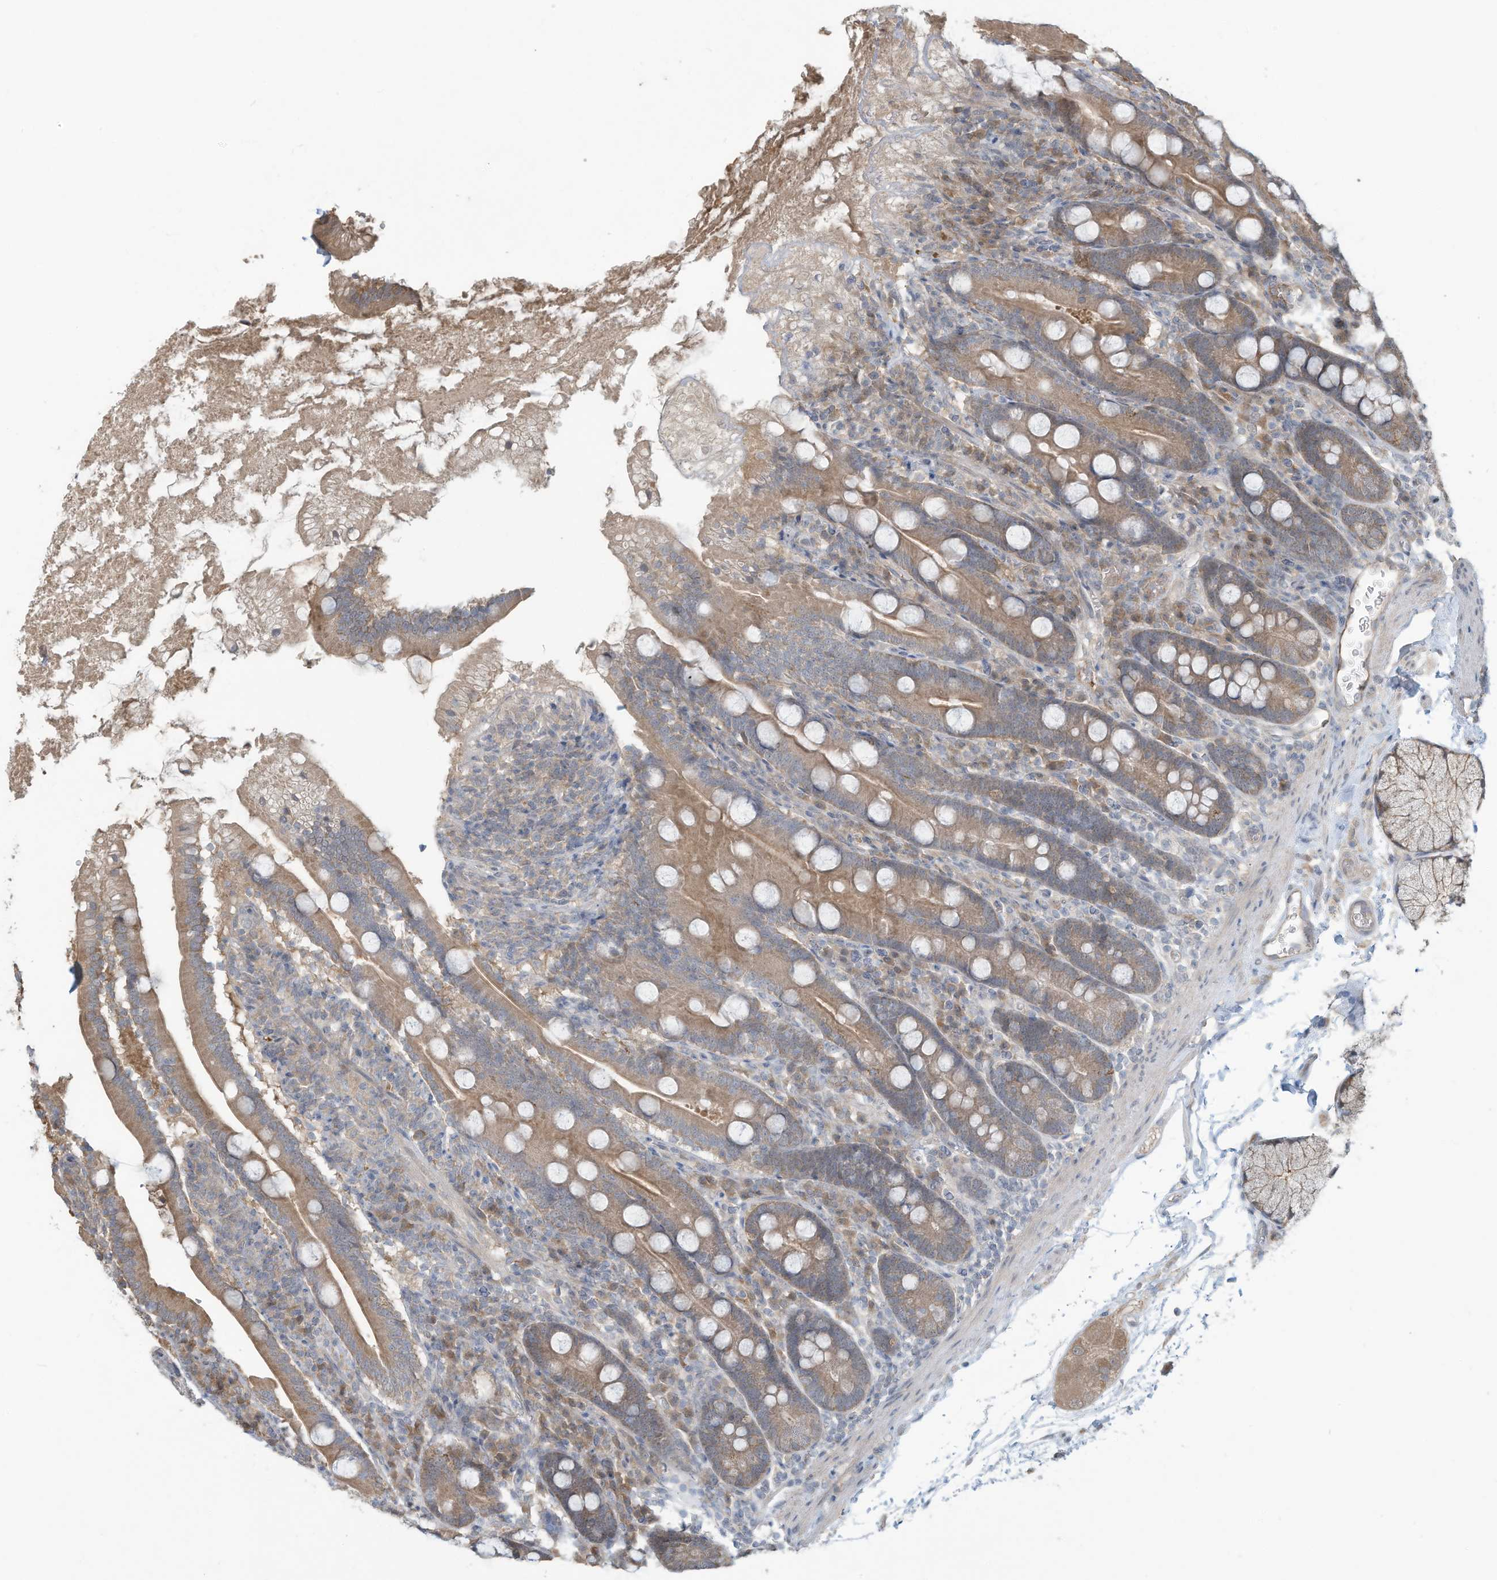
{"staining": {"intensity": "moderate", "quantity": ">75%", "location": "cytoplasmic/membranous"}, "tissue": "duodenum", "cell_type": "Glandular cells", "image_type": "normal", "snomed": [{"axis": "morphology", "description": "Normal tissue, NOS"}, {"axis": "topography", "description": "Duodenum"}], "caption": "This is a photomicrograph of immunohistochemistry staining of normal duodenum, which shows moderate expression in the cytoplasmic/membranous of glandular cells.", "gene": "ERI2", "patient": {"sex": "male", "age": 35}}